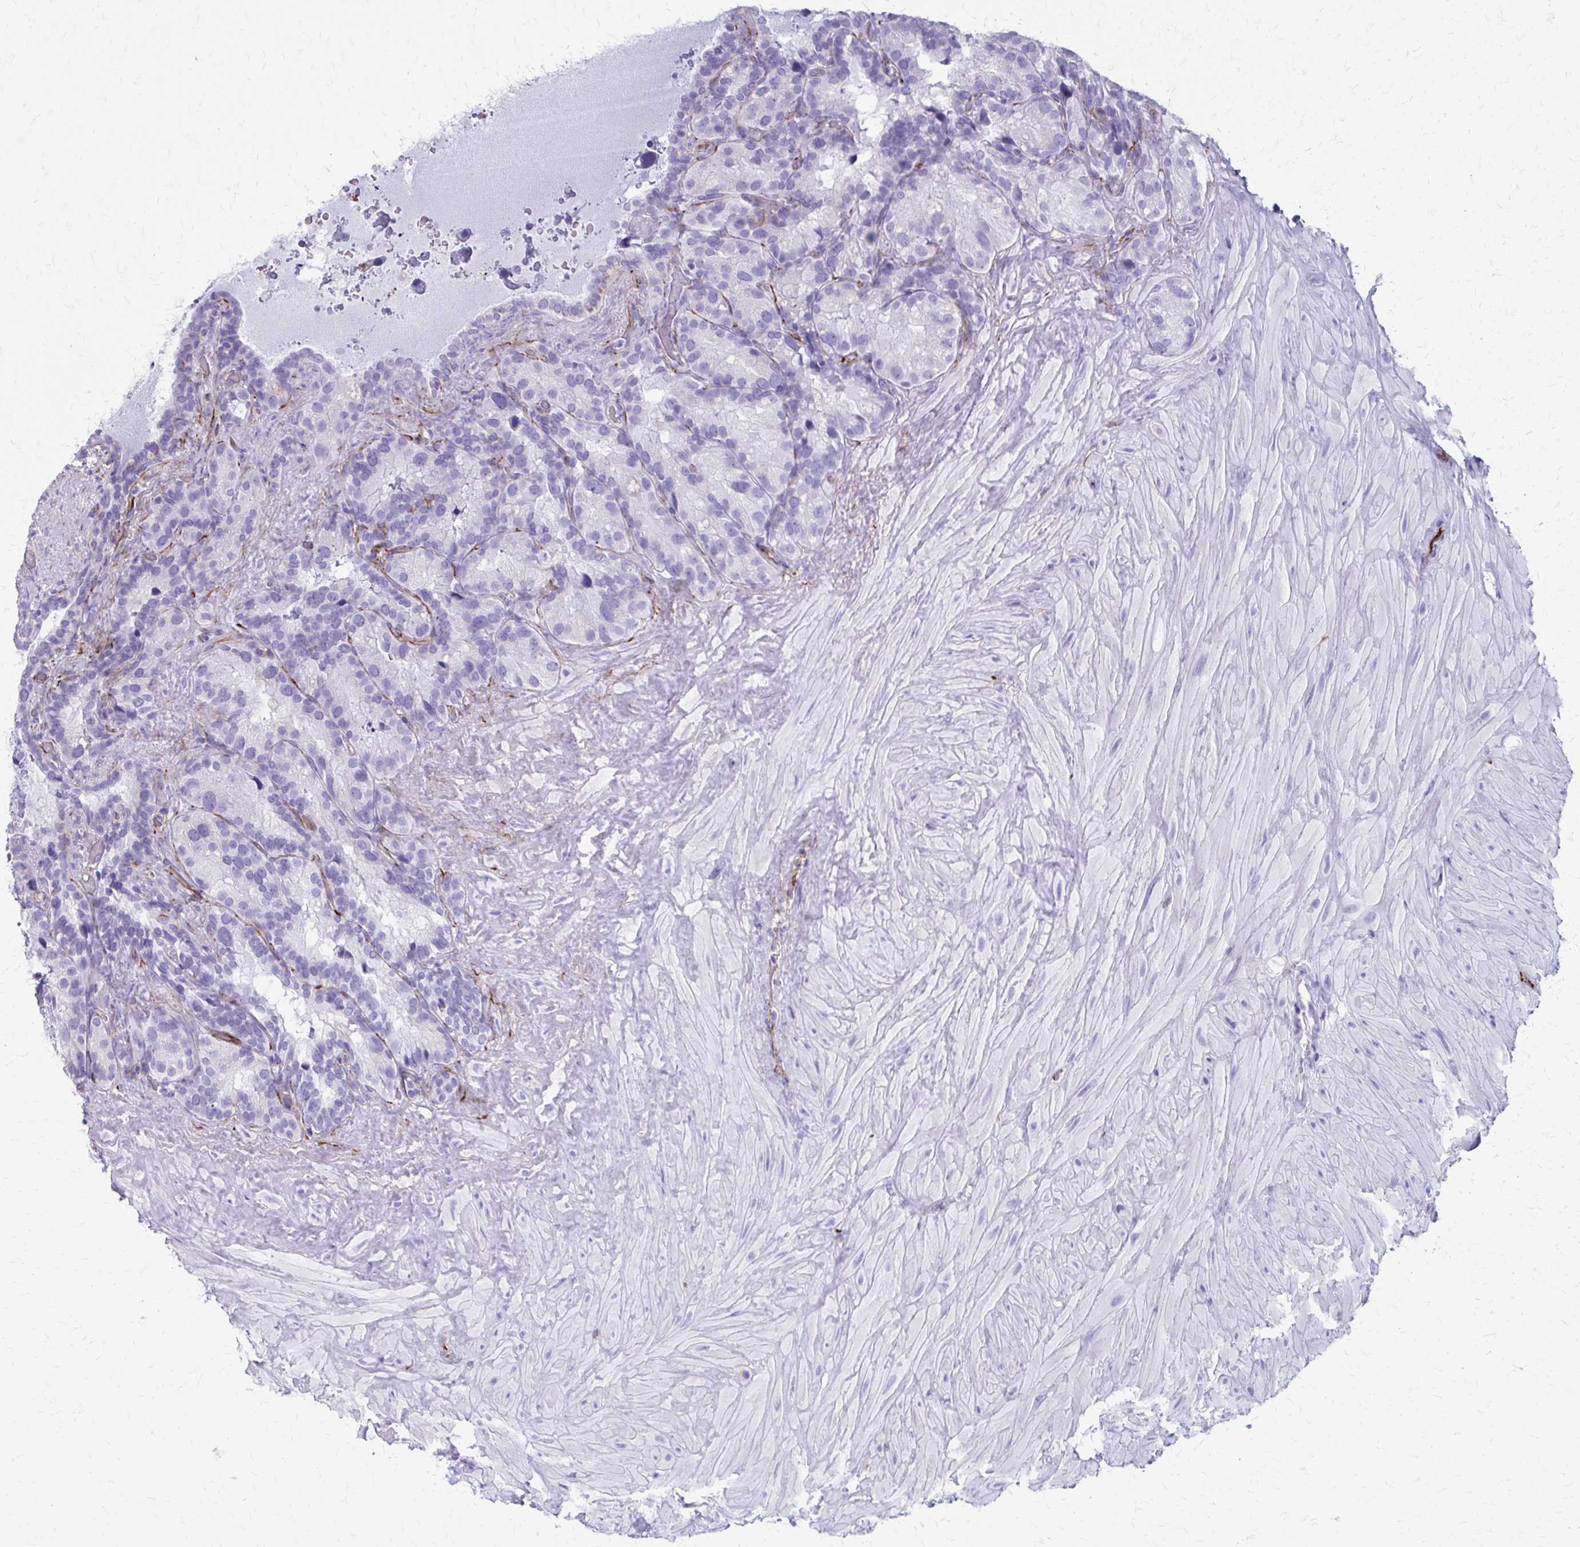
{"staining": {"intensity": "negative", "quantity": "none", "location": "none"}, "tissue": "seminal vesicle", "cell_type": "Glandular cells", "image_type": "normal", "snomed": [{"axis": "morphology", "description": "Normal tissue, NOS"}, {"axis": "topography", "description": "Seminal veicle"}], "caption": "Micrograph shows no significant protein positivity in glandular cells of unremarkable seminal vesicle.", "gene": "TRIM6", "patient": {"sex": "male", "age": 60}}